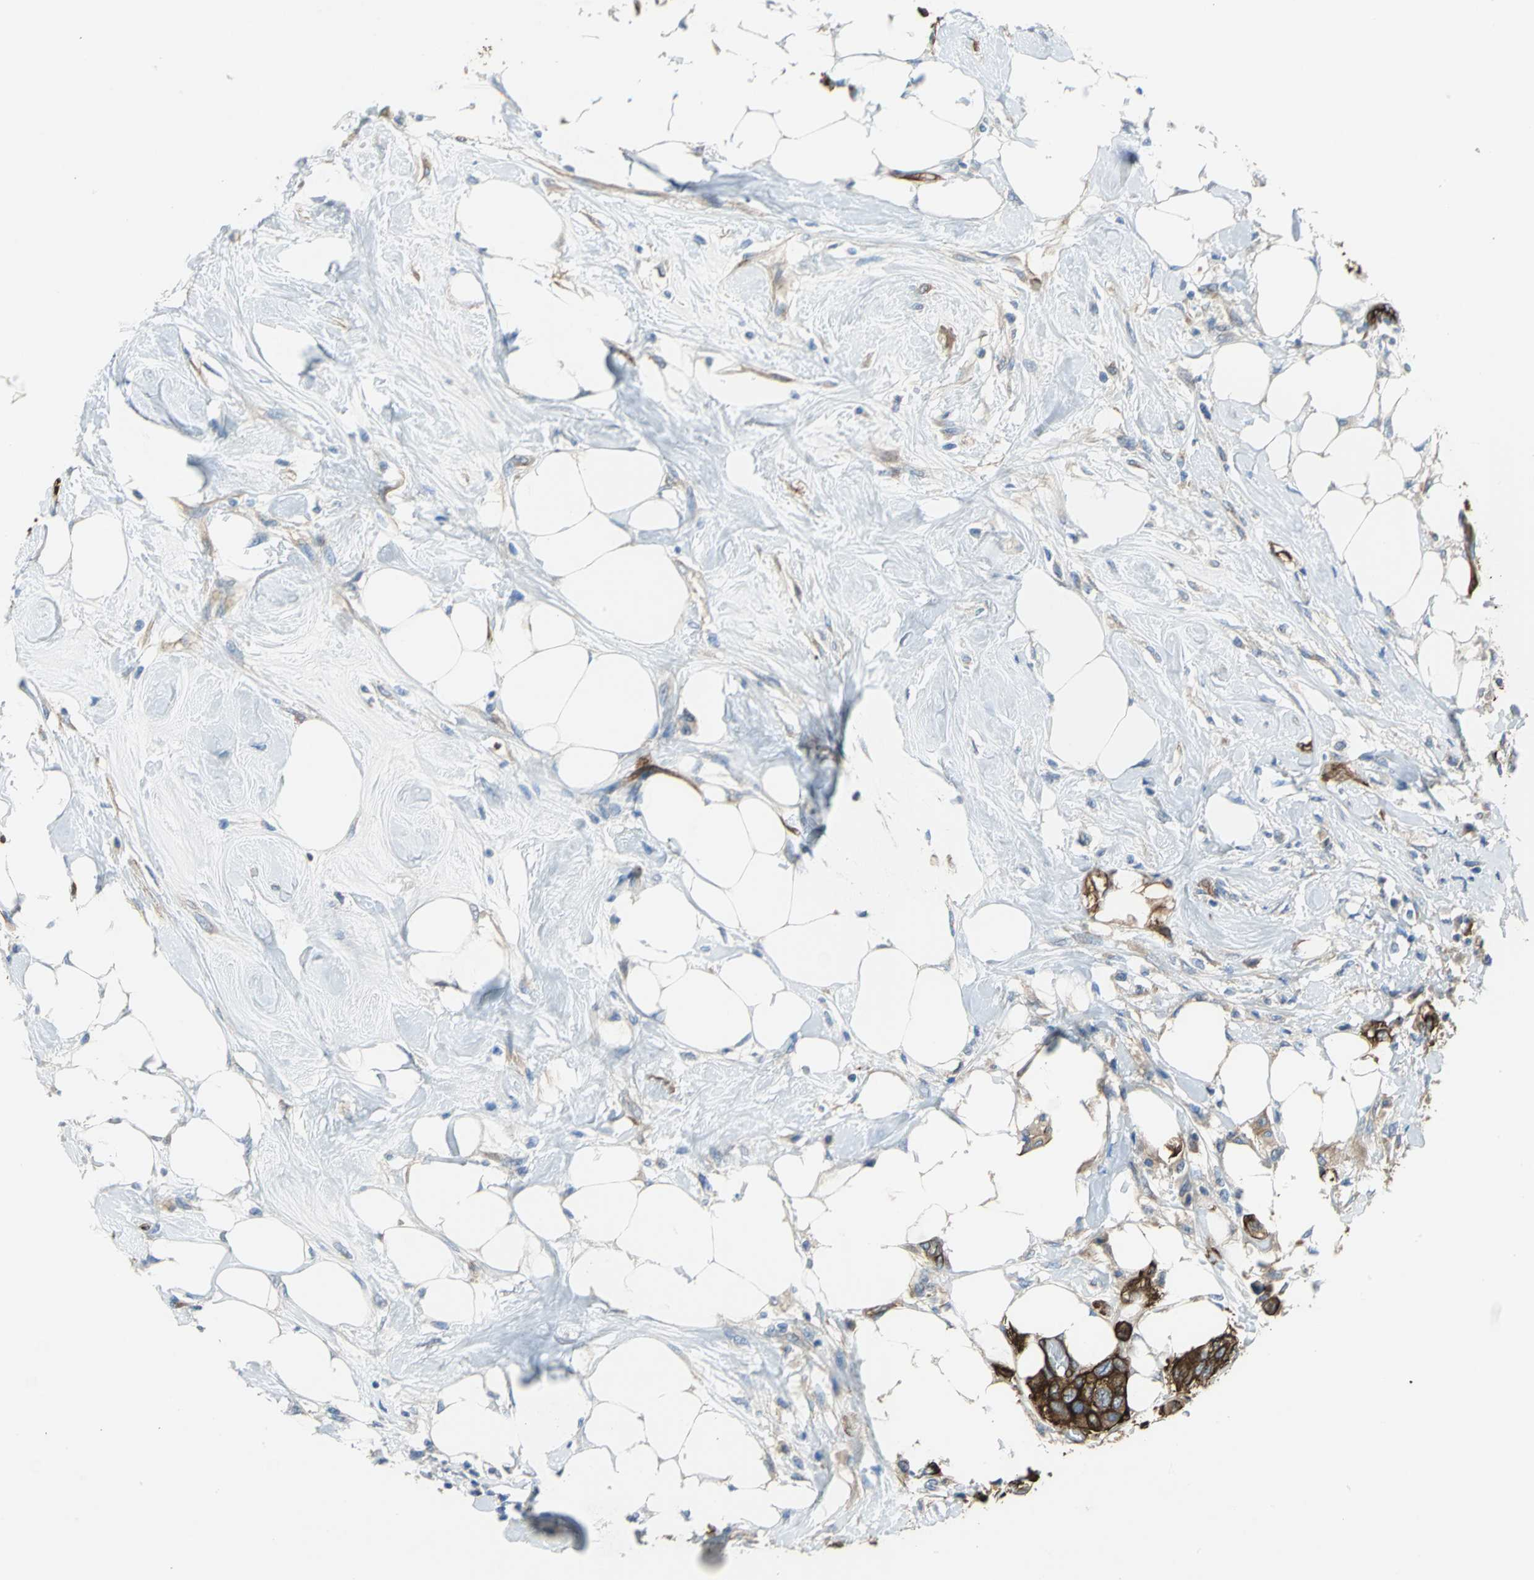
{"staining": {"intensity": "strong", "quantity": ">75%", "location": "cytoplasmic/membranous"}, "tissue": "breast cancer", "cell_type": "Tumor cells", "image_type": "cancer", "snomed": [{"axis": "morphology", "description": "Normal tissue, NOS"}, {"axis": "morphology", "description": "Duct carcinoma"}, {"axis": "topography", "description": "Breast"}], "caption": "This is a micrograph of IHC staining of breast cancer, which shows strong positivity in the cytoplasmic/membranous of tumor cells.", "gene": "FLNB", "patient": {"sex": "female", "age": 49}}